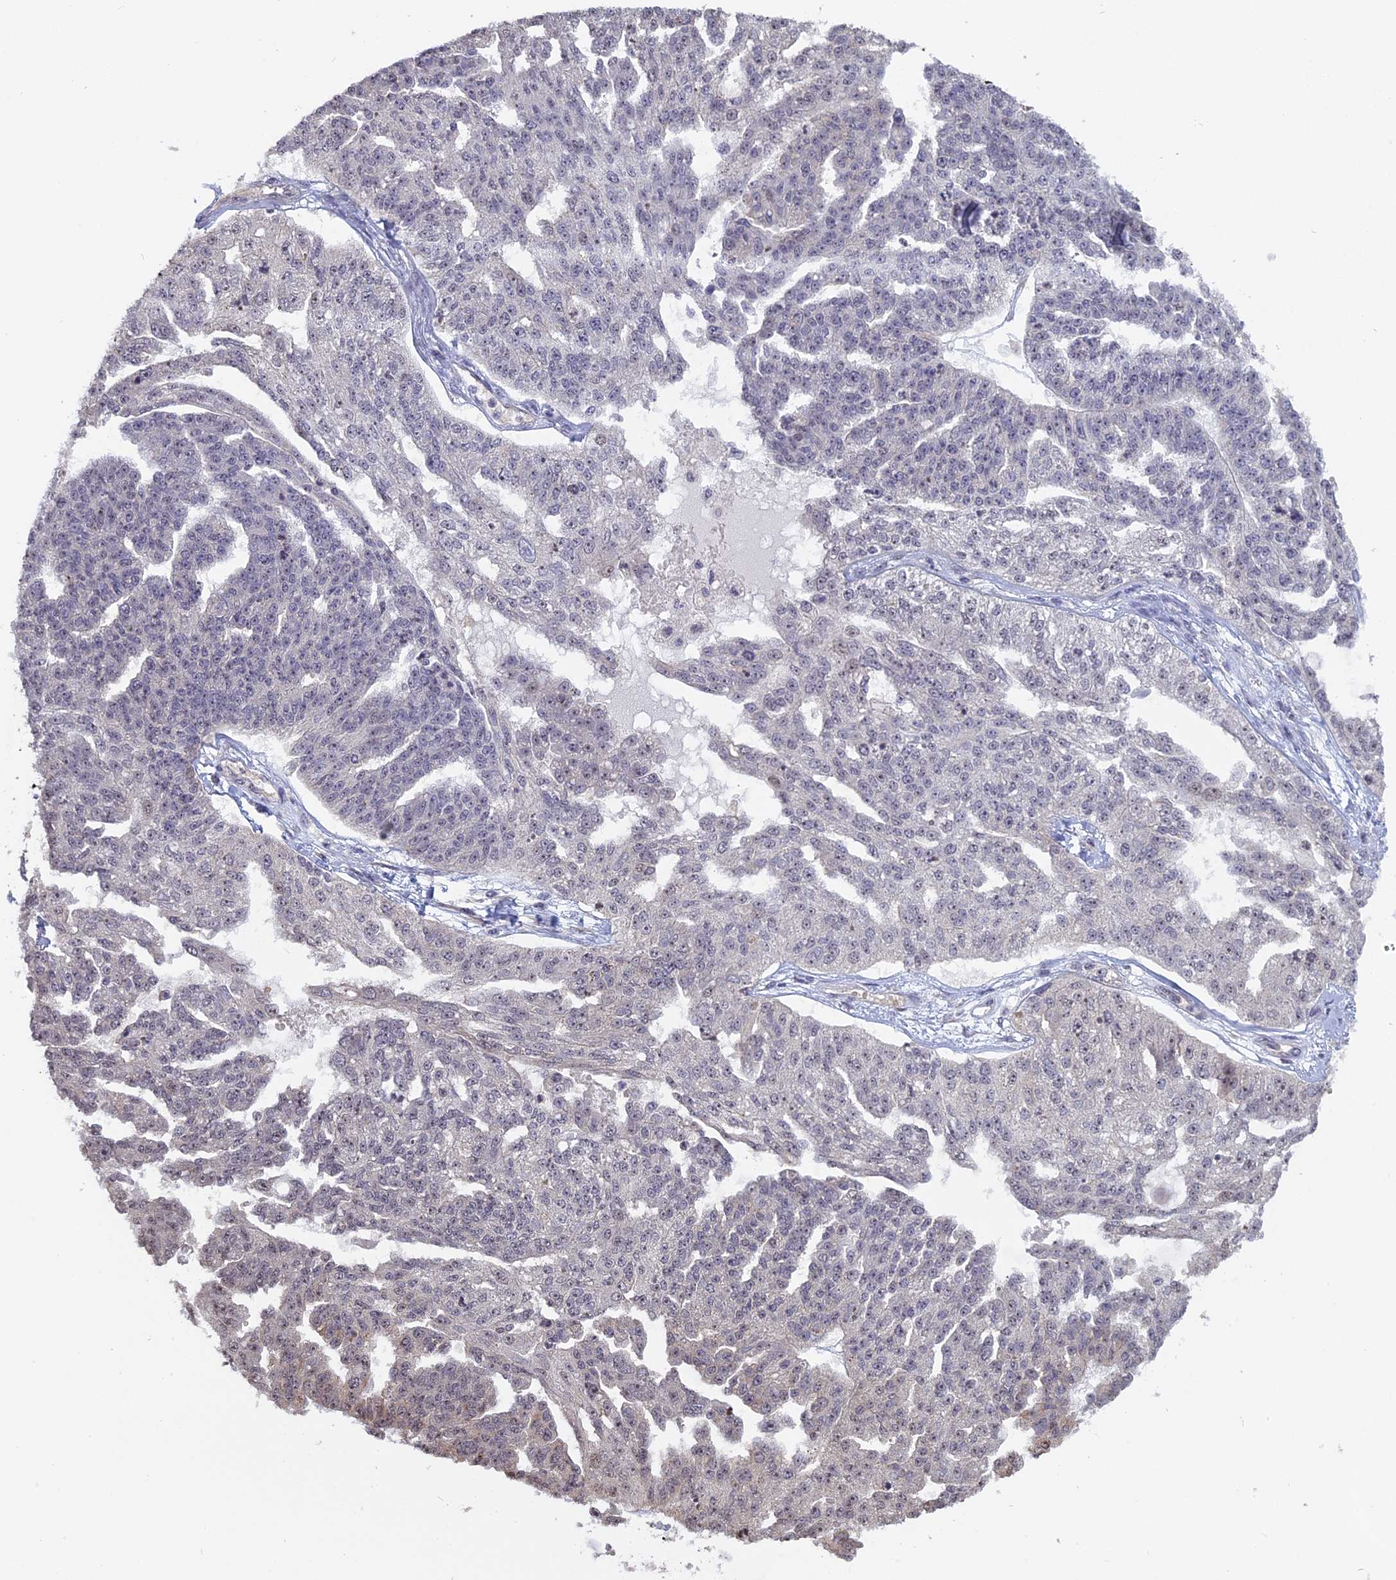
{"staining": {"intensity": "weak", "quantity": "<25%", "location": "nuclear"}, "tissue": "ovarian cancer", "cell_type": "Tumor cells", "image_type": "cancer", "snomed": [{"axis": "morphology", "description": "Cystadenocarcinoma, serous, NOS"}, {"axis": "topography", "description": "Ovary"}], "caption": "Immunohistochemistry (IHC) of human ovarian cancer (serous cystadenocarcinoma) exhibits no staining in tumor cells.", "gene": "MGA", "patient": {"sex": "female", "age": 58}}